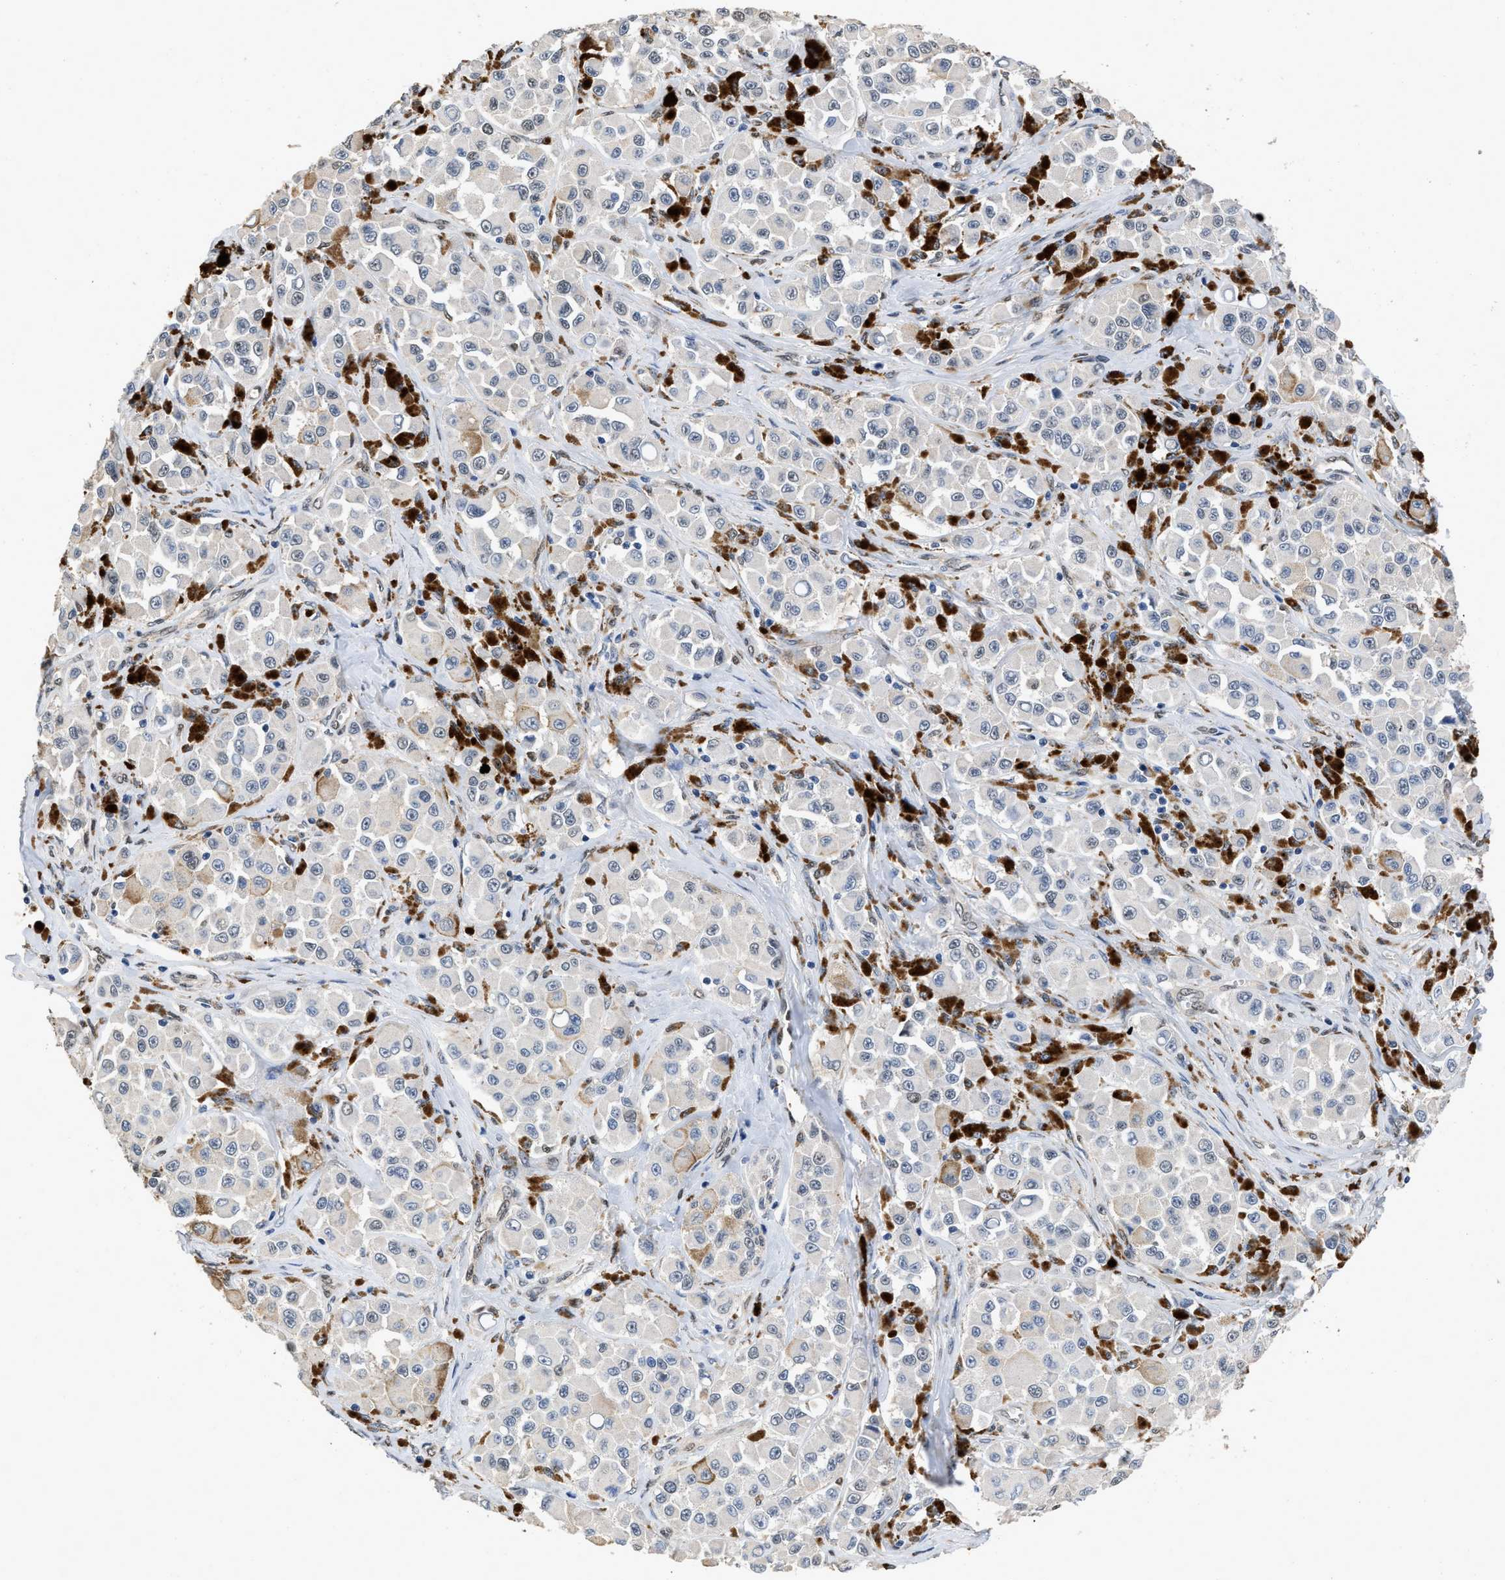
{"staining": {"intensity": "weak", "quantity": "25%-75%", "location": "nuclear"}, "tissue": "melanoma", "cell_type": "Tumor cells", "image_type": "cancer", "snomed": [{"axis": "morphology", "description": "Malignant melanoma, NOS"}, {"axis": "topography", "description": "Skin"}], "caption": "DAB immunohistochemical staining of malignant melanoma exhibits weak nuclear protein staining in approximately 25%-75% of tumor cells.", "gene": "QKI", "patient": {"sex": "male", "age": 84}}